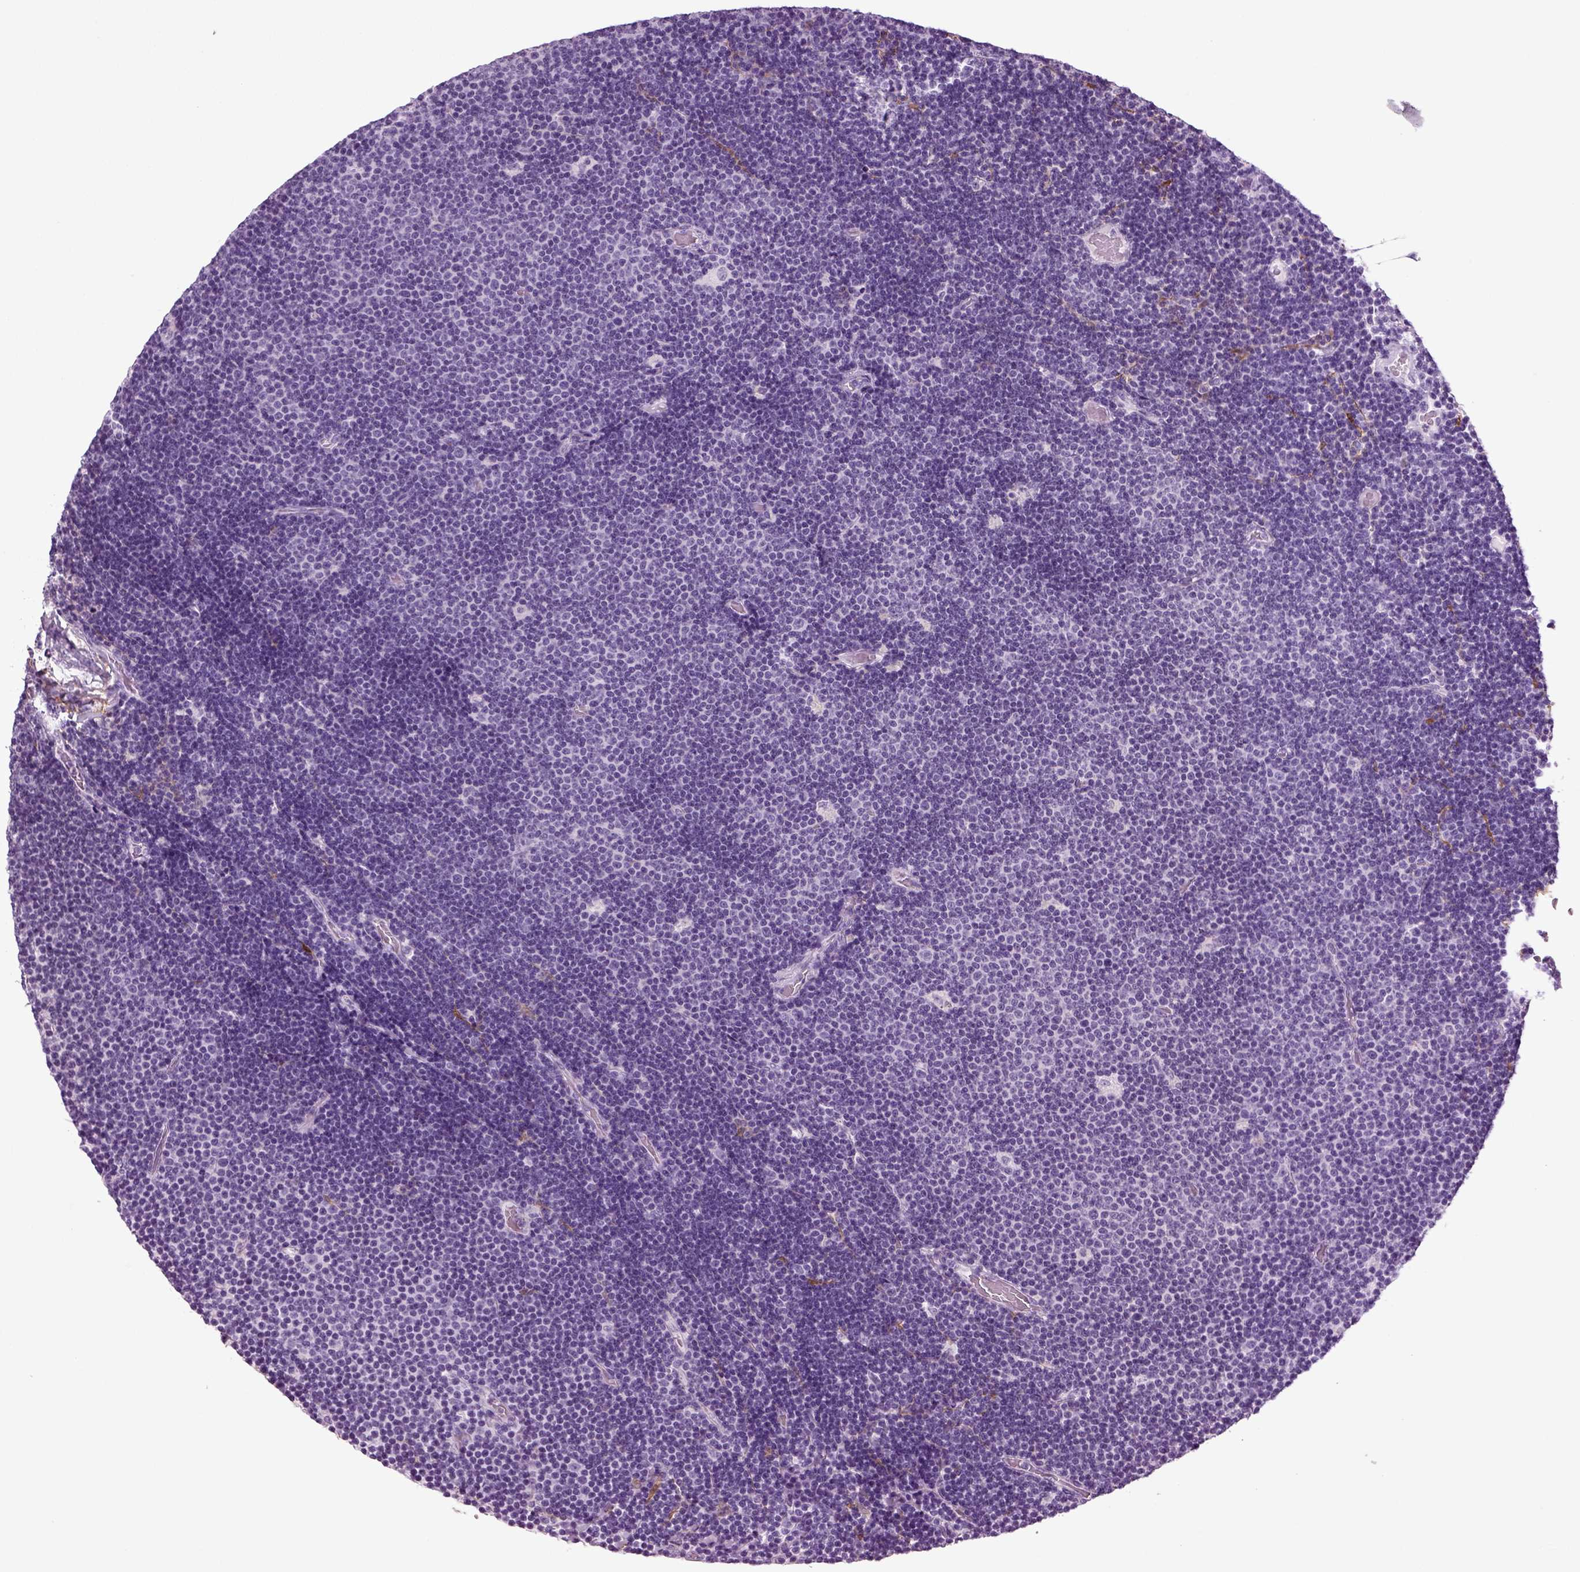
{"staining": {"intensity": "negative", "quantity": "none", "location": "none"}, "tissue": "lymphoma", "cell_type": "Tumor cells", "image_type": "cancer", "snomed": [{"axis": "morphology", "description": "Malignant lymphoma, non-Hodgkin's type, Low grade"}, {"axis": "topography", "description": "Brain"}], "caption": "Malignant lymphoma, non-Hodgkin's type (low-grade) was stained to show a protein in brown. There is no significant expression in tumor cells.", "gene": "CRABP1", "patient": {"sex": "female", "age": 66}}